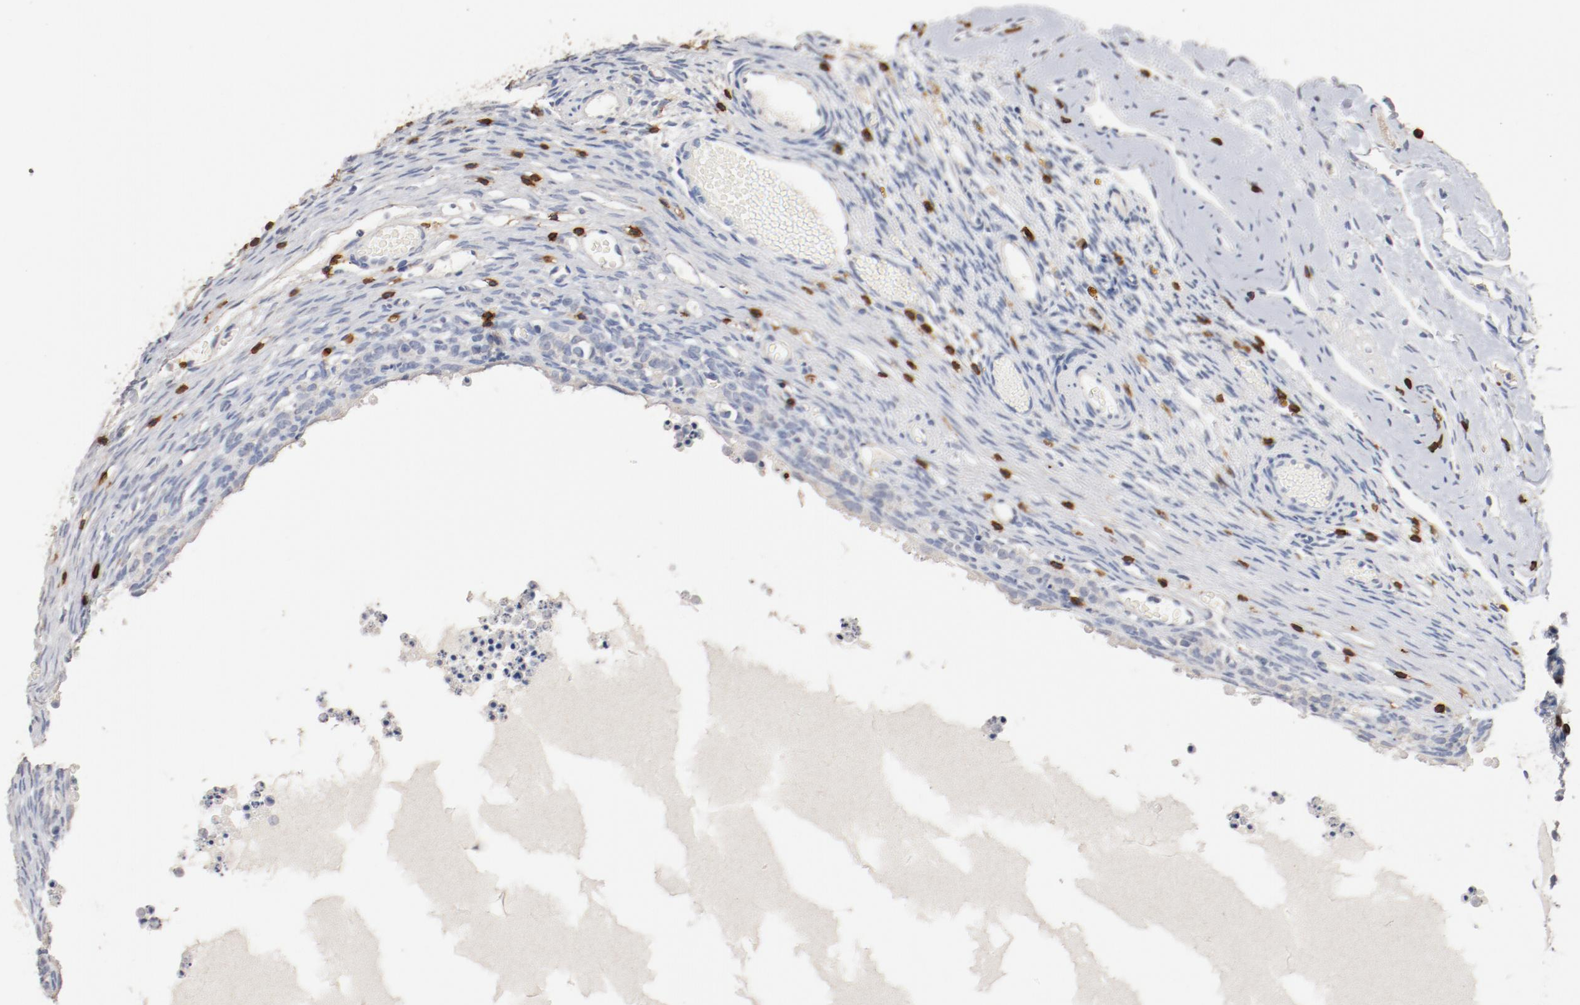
{"staining": {"intensity": "negative", "quantity": "none", "location": "none"}, "tissue": "ovary", "cell_type": "Ovarian stroma cells", "image_type": "normal", "snomed": [{"axis": "morphology", "description": "Normal tissue, NOS"}, {"axis": "topography", "description": "Ovary"}], "caption": "This image is of benign ovary stained with IHC to label a protein in brown with the nuclei are counter-stained blue. There is no staining in ovarian stroma cells.", "gene": "CD247", "patient": {"sex": "female", "age": 35}}